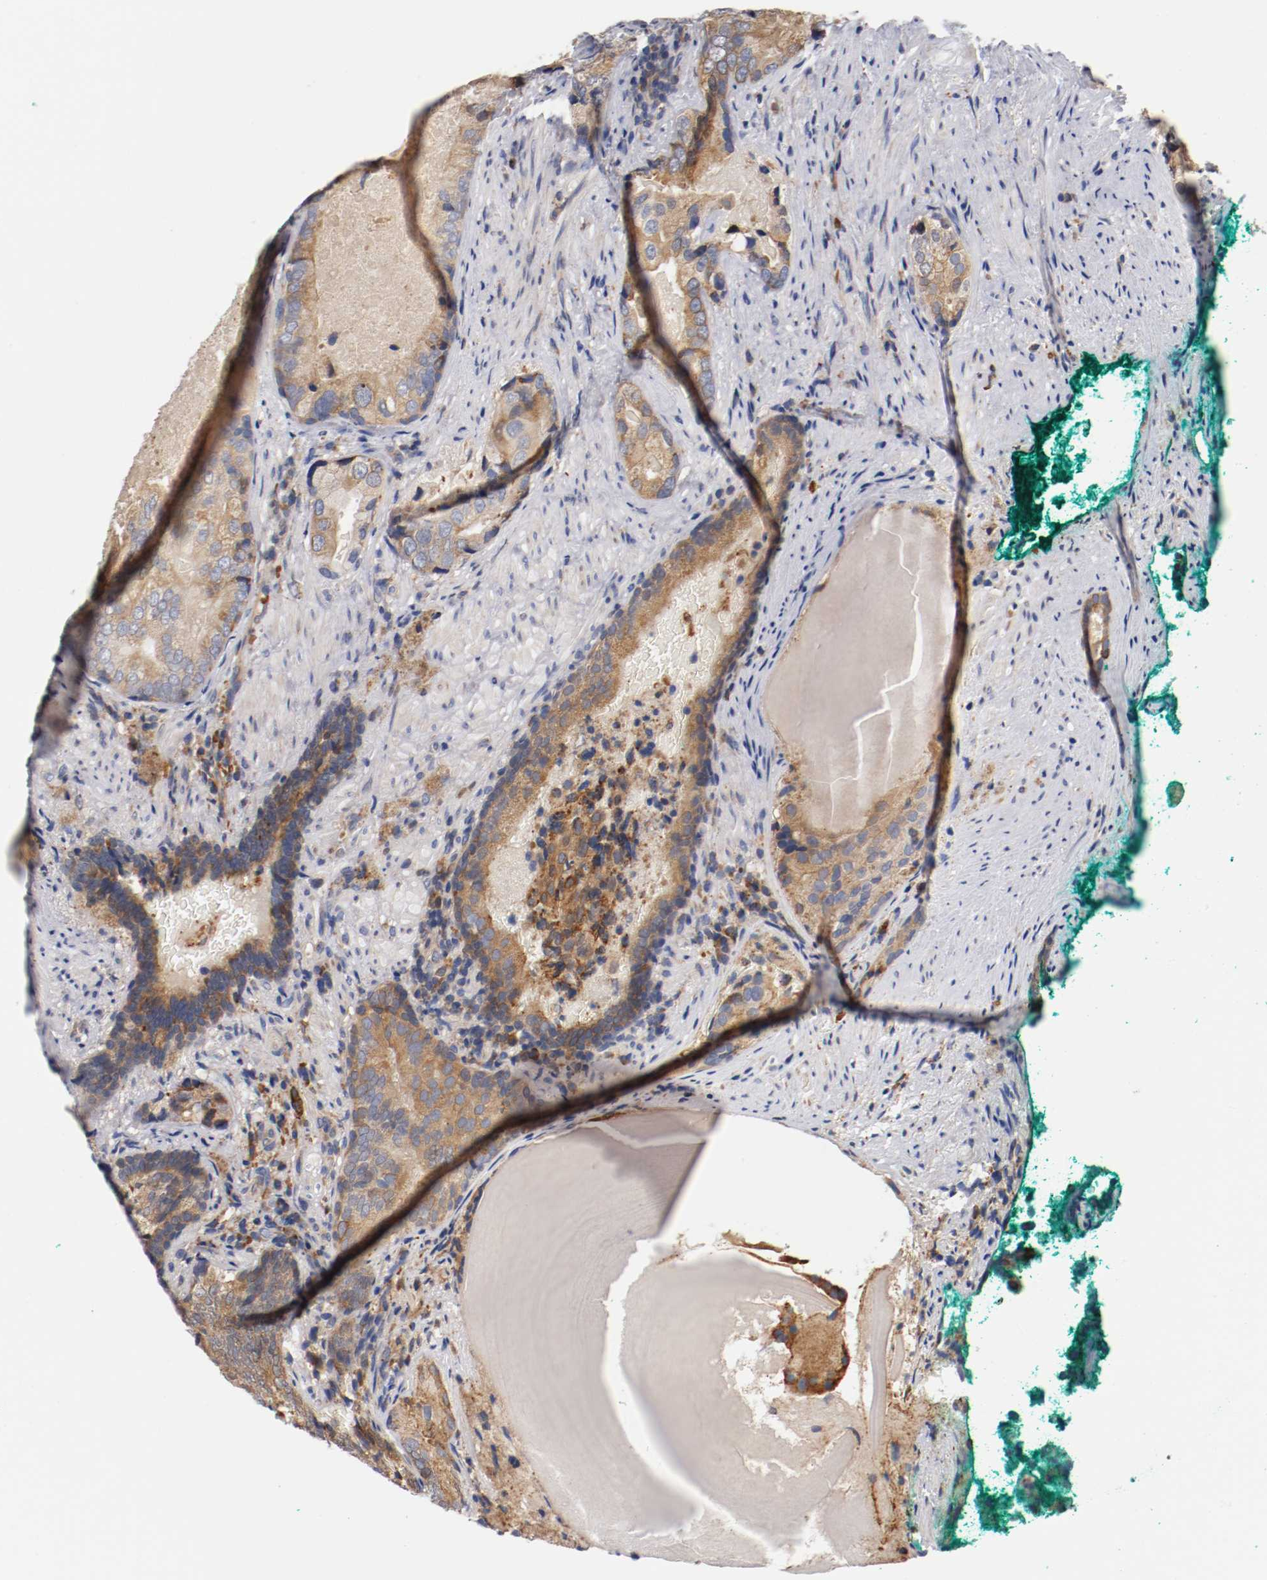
{"staining": {"intensity": "moderate", "quantity": ">75%", "location": "cytoplasmic/membranous"}, "tissue": "prostate cancer", "cell_type": "Tumor cells", "image_type": "cancer", "snomed": [{"axis": "morphology", "description": "Adenocarcinoma, High grade"}, {"axis": "topography", "description": "Prostate"}], "caption": "Immunohistochemical staining of adenocarcinoma (high-grade) (prostate) demonstrates moderate cytoplasmic/membranous protein expression in about >75% of tumor cells.", "gene": "TNFSF13", "patient": {"sex": "male", "age": 66}}